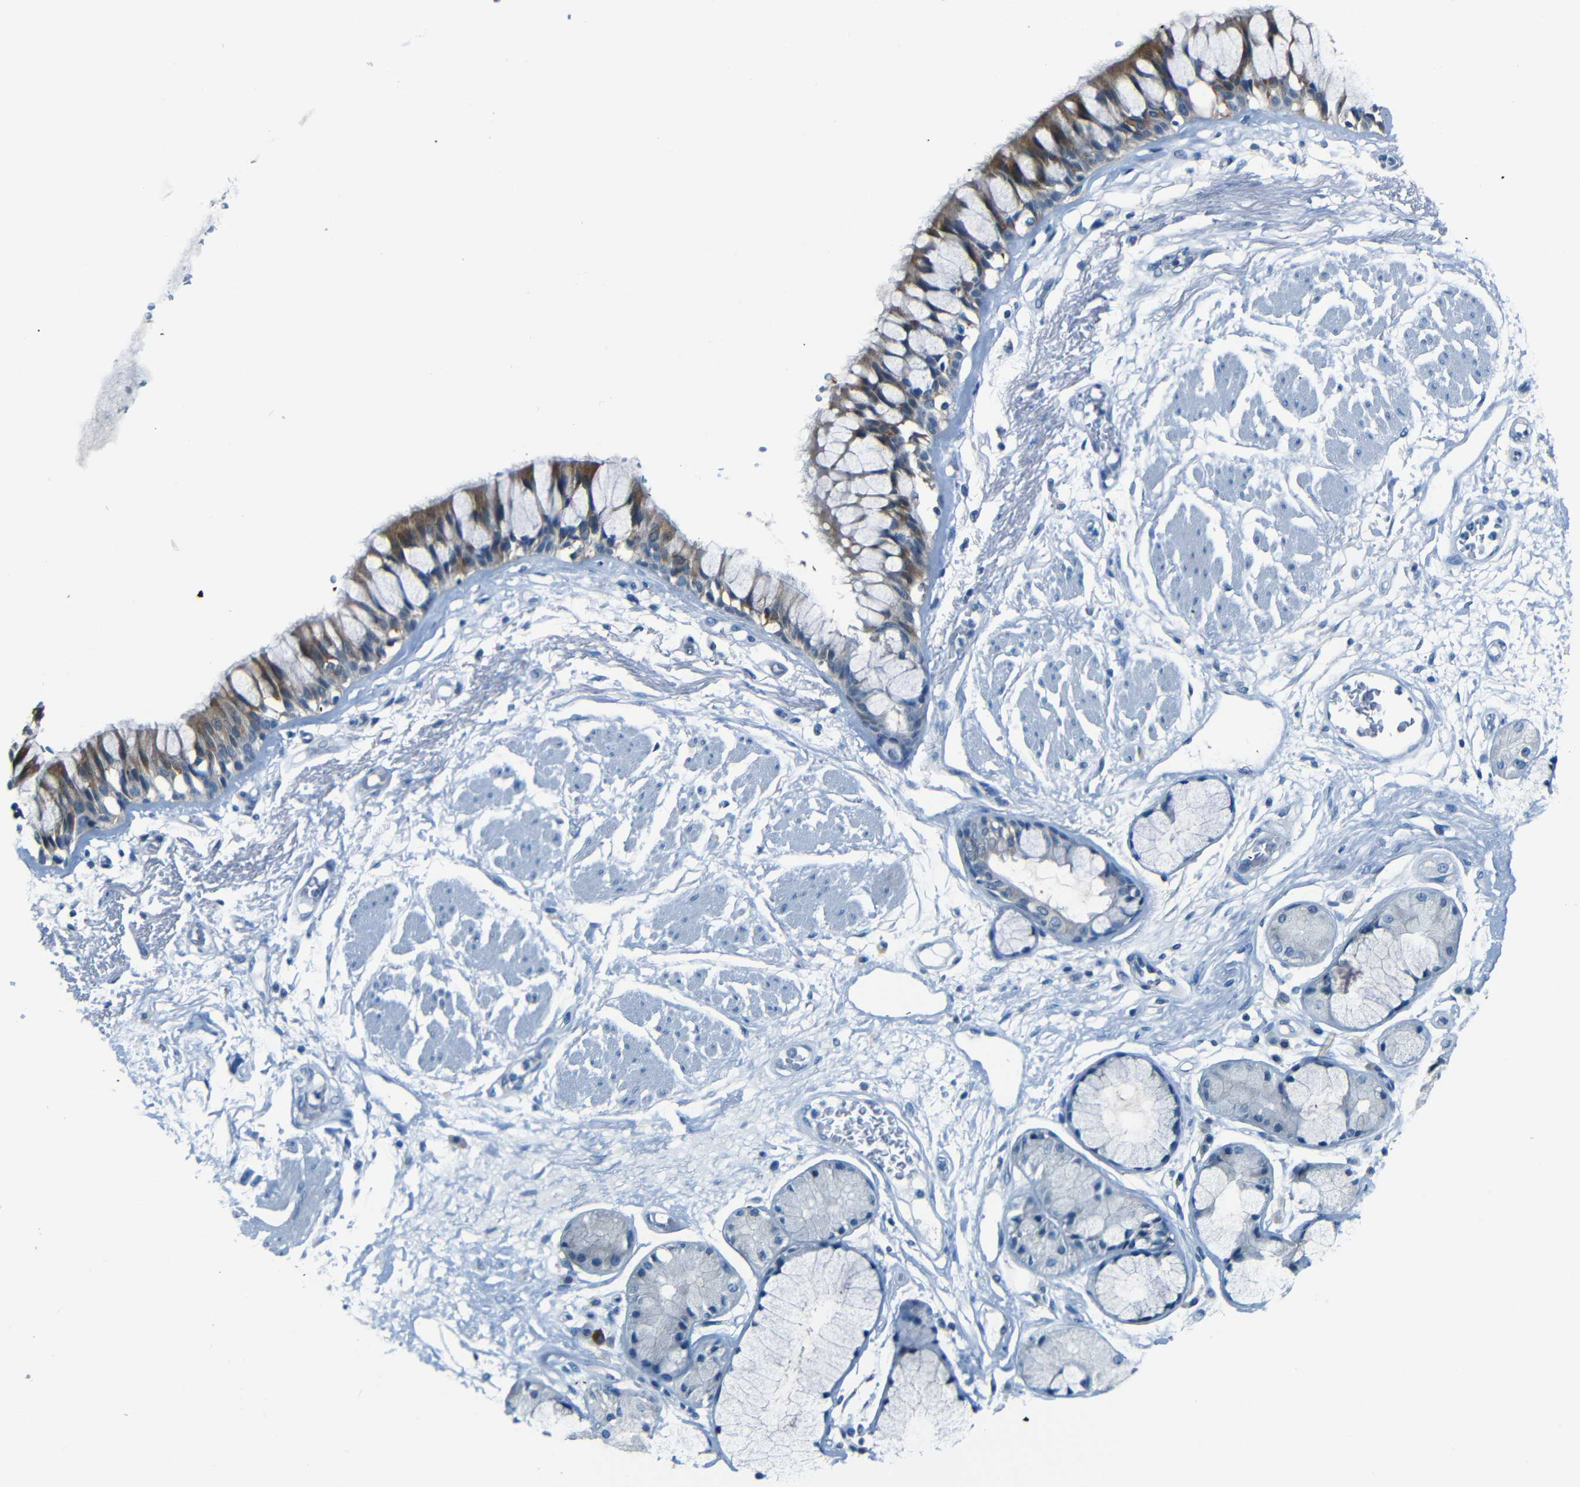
{"staining": {"intensity": "moderate", "quantity": "25%-75%", "location": "cytoplasmic/membranous"}, "tissue": "bronchus", "cell_type": "Respiratory epithelial cells", "image_type": "normal", "snomed": [{"axis": "morphology", "description": "Normal tissue, NOS"}, {"axis": "topography", "description": "Bronchus"}], "caption": "Normal bronchus reveals moderate cytoplasmic/membranous staining in about 25%-75% of respiratory epithelial cells.", "gene": "ZMAT1", "patient": {"sex": "male", "age": 66}}